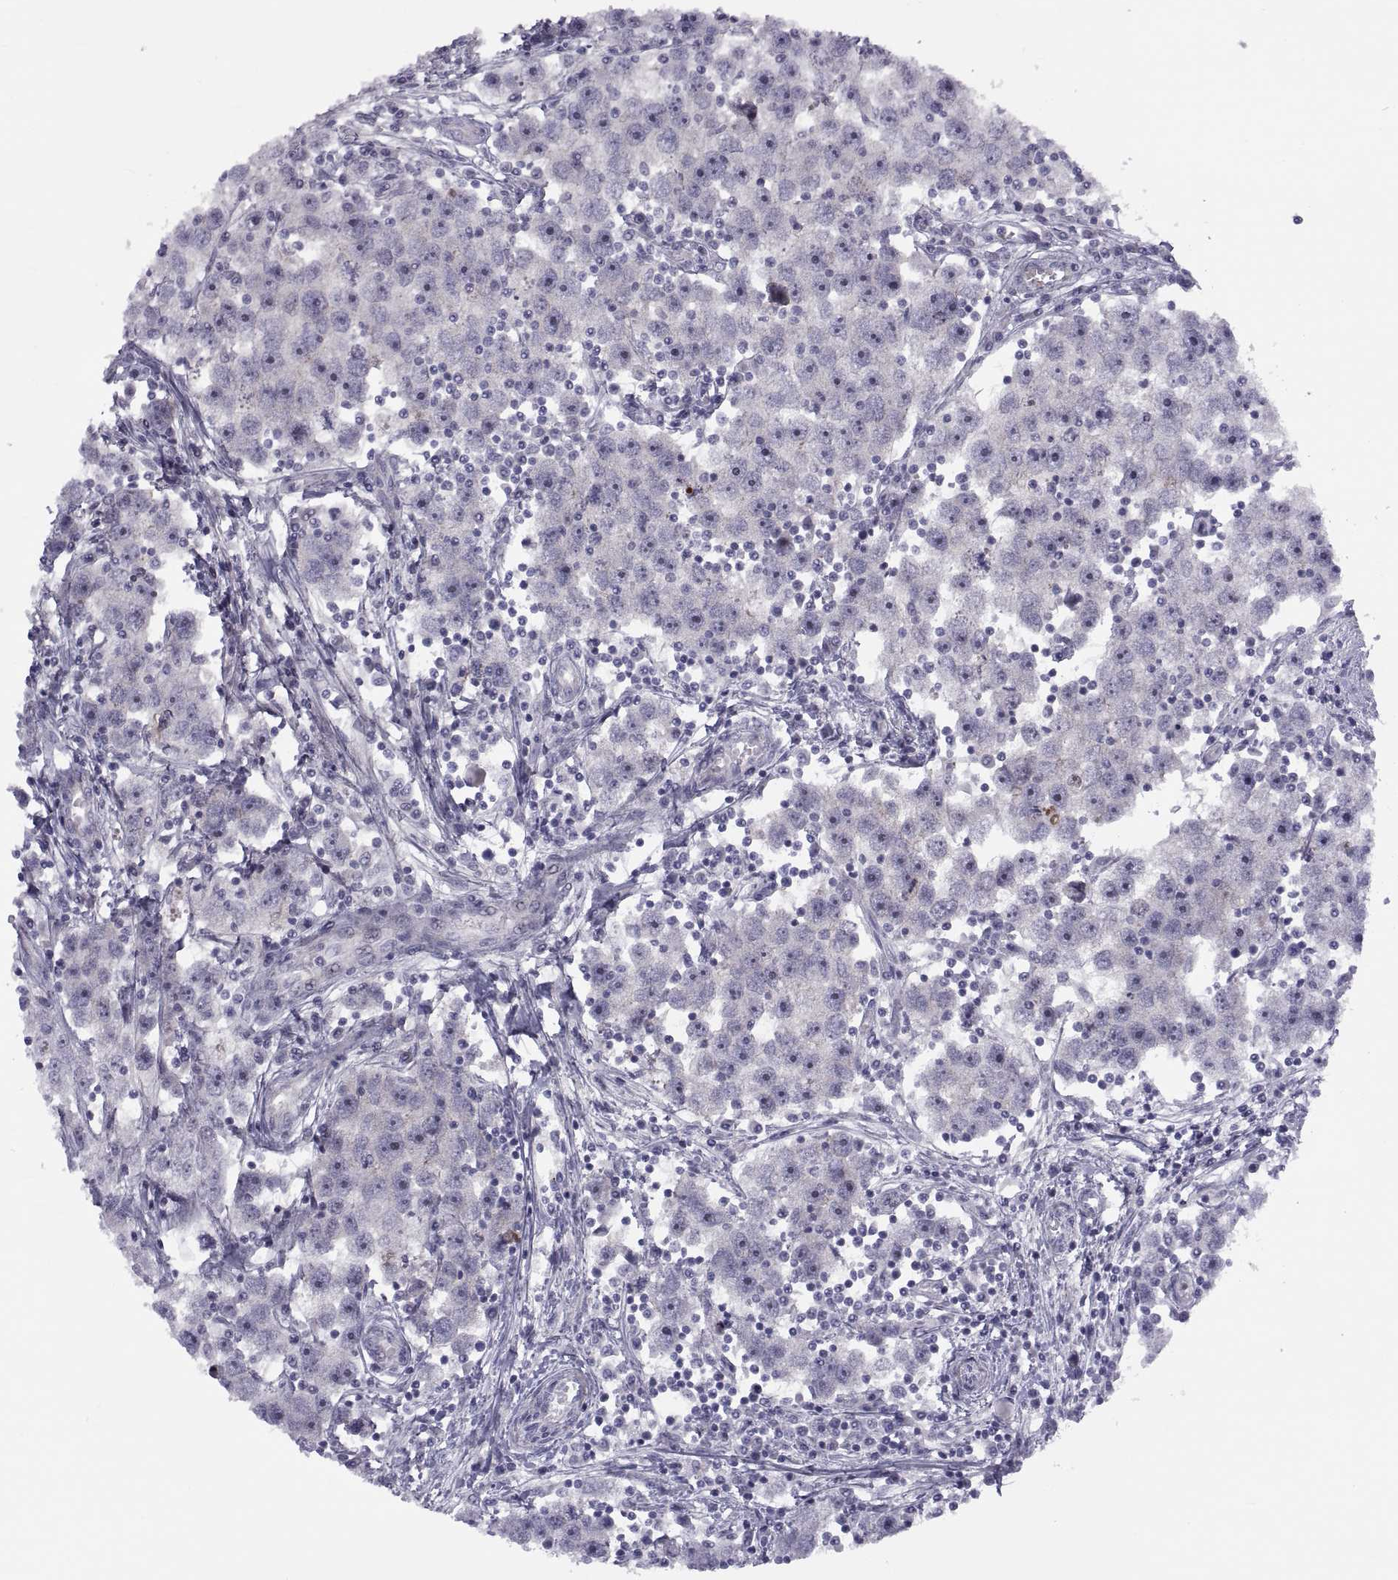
{"staining": {"intensity": "negative", "quantity": "none", "location": "none"}, "tissue": "testis cancer", "cell_type": "Tumor cells", "image_type": "cancer", "snomed": [{"axis": "morphology", "description": "Seminoma, NOS"}, {"axis": "topography", "description": "Testis"}], "caption": "The photomicrograph reveals no staining of tumor cells in seminoma (testis).", "gene": "TMEM158", "patient": {"sex": "male", "age": 30}}